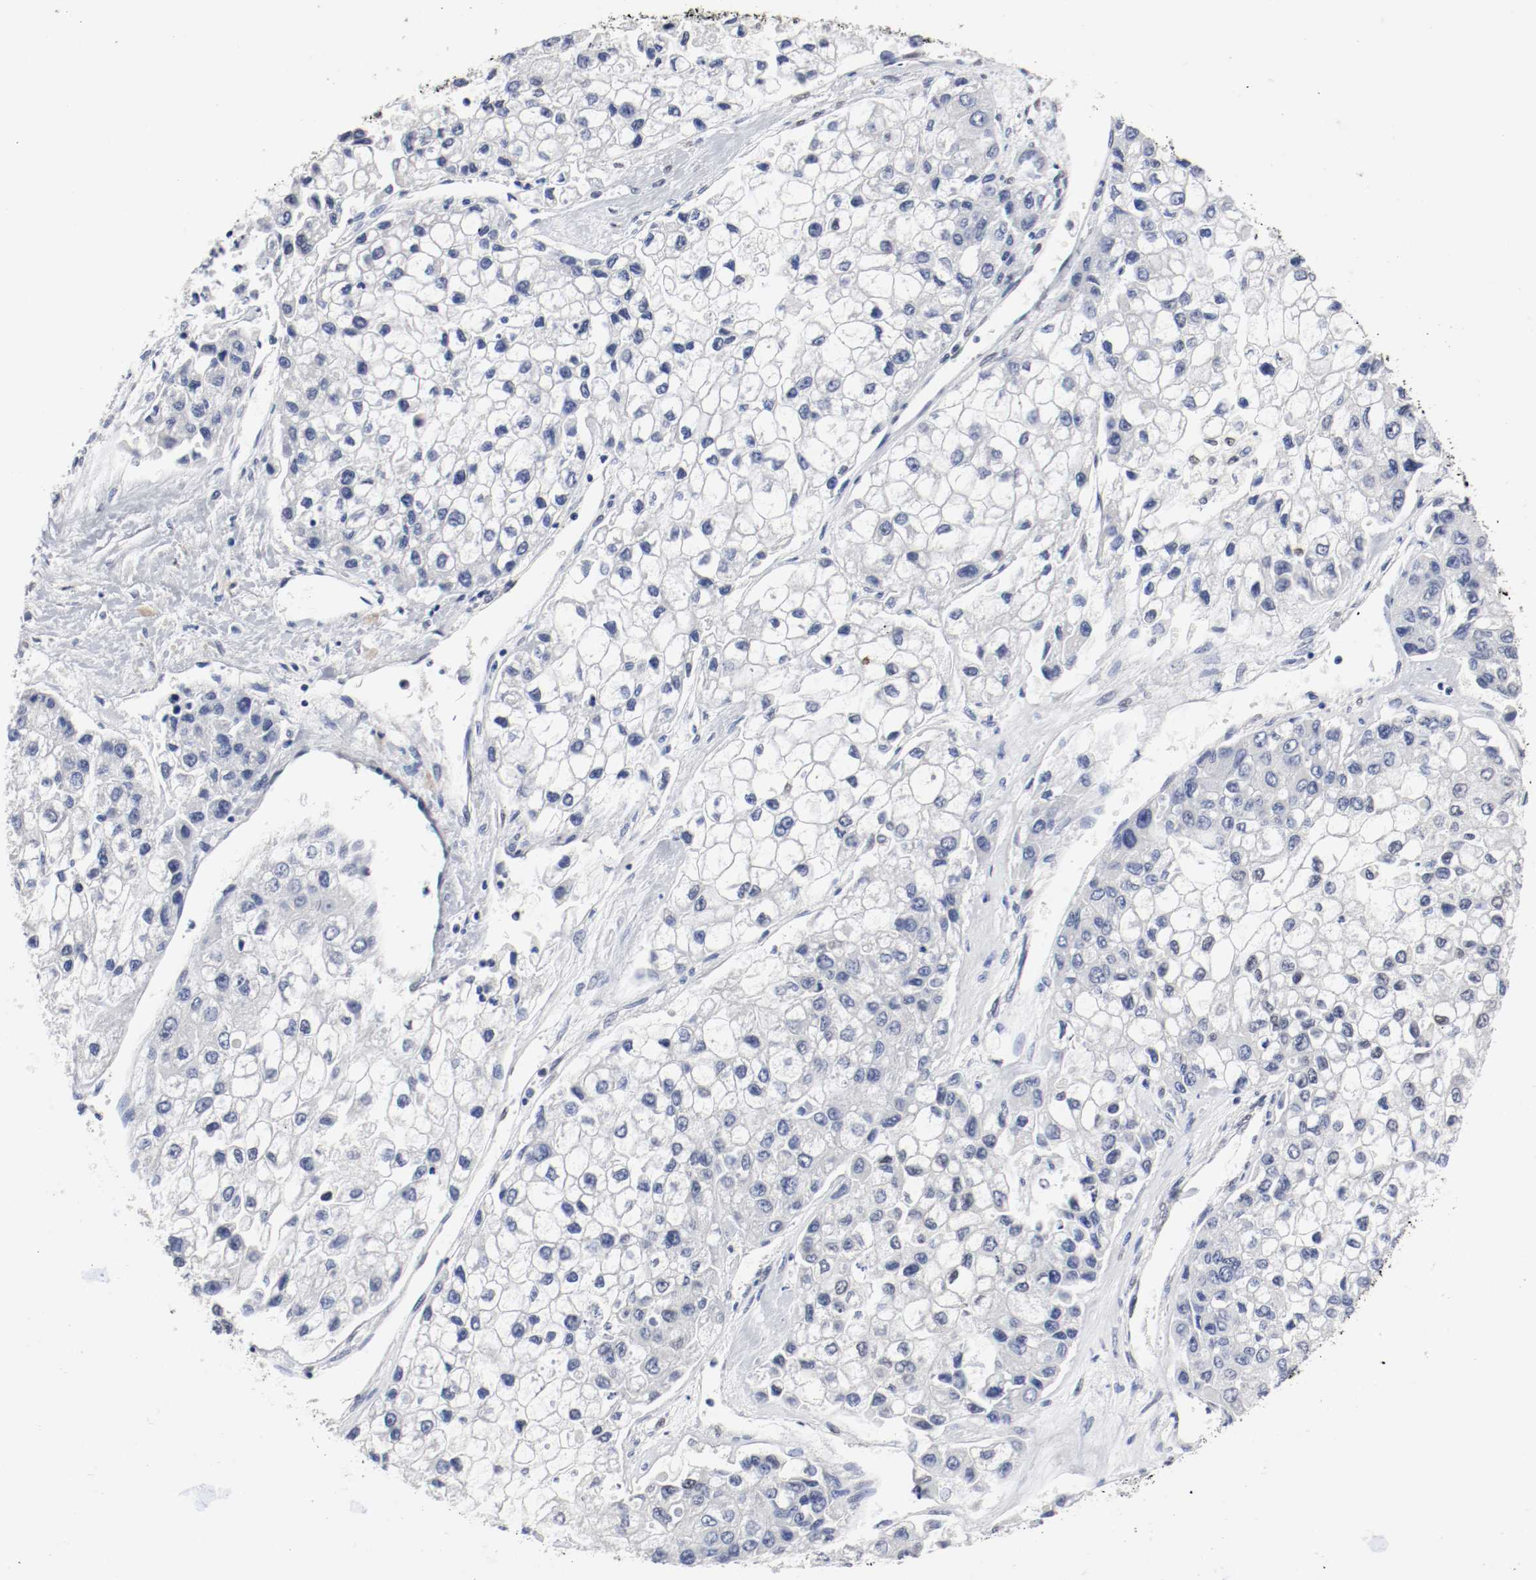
{"staining": {"intensity": "negative", "quantity": "none", "location": "none"}, "tissue": "liver cancer", "cell_type": "Tumor cells", "image_type": "cancer", "snomed": [{"axis": "morphology", "description": "Carcinoma, Hepatocellular, NOS"}, {"axis": "topography", "description": "Liver"}], "caption": "Immunohistochemical staining of human hepatocellular carcinoma (liver) displays no significant positivity in tumor cells.", "gene": "FOSL2", "patient": {"sex": "female", "age": 66}}